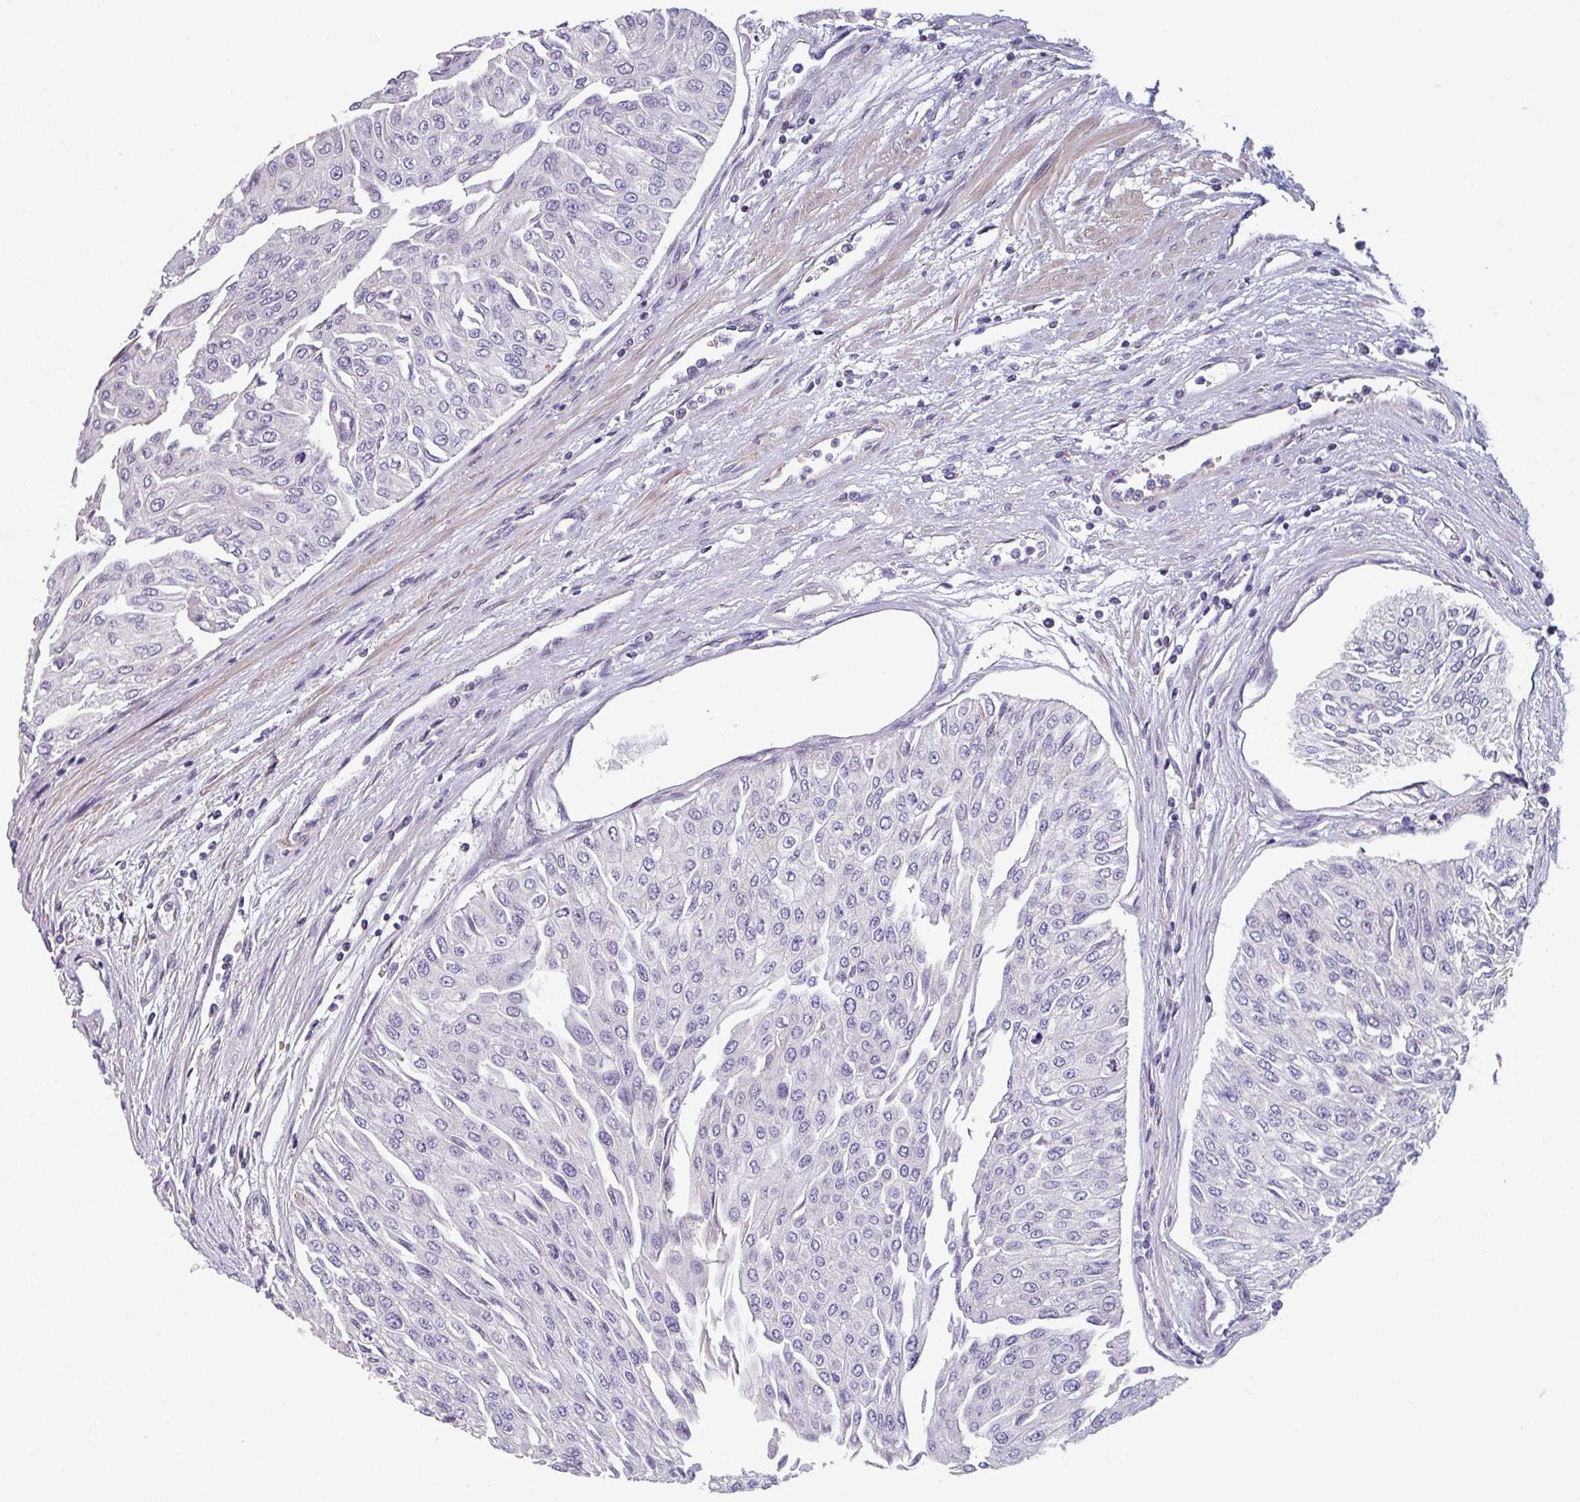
{"staining": {"intensity": "negative", "quantity": "none", "location": "none"}, "tissue": "urothelial cancer", "cell_type": "Tumor cells", "image_type": "cancer", "snomed": [{"axis": "morphology", "description": "Urothelial carcinoma, Low grade"}, {"axis": "topography", "description": "Urinary bladder"}], "caption": "High magnification brightfield microscopy of urothelial cancer stained with DAB (brown) and counterstained with hematoxylin (blue): tumor cells show no significant staining.", "gene": "TMEM132A", "patient": {"sex": "male", "age": 67}}